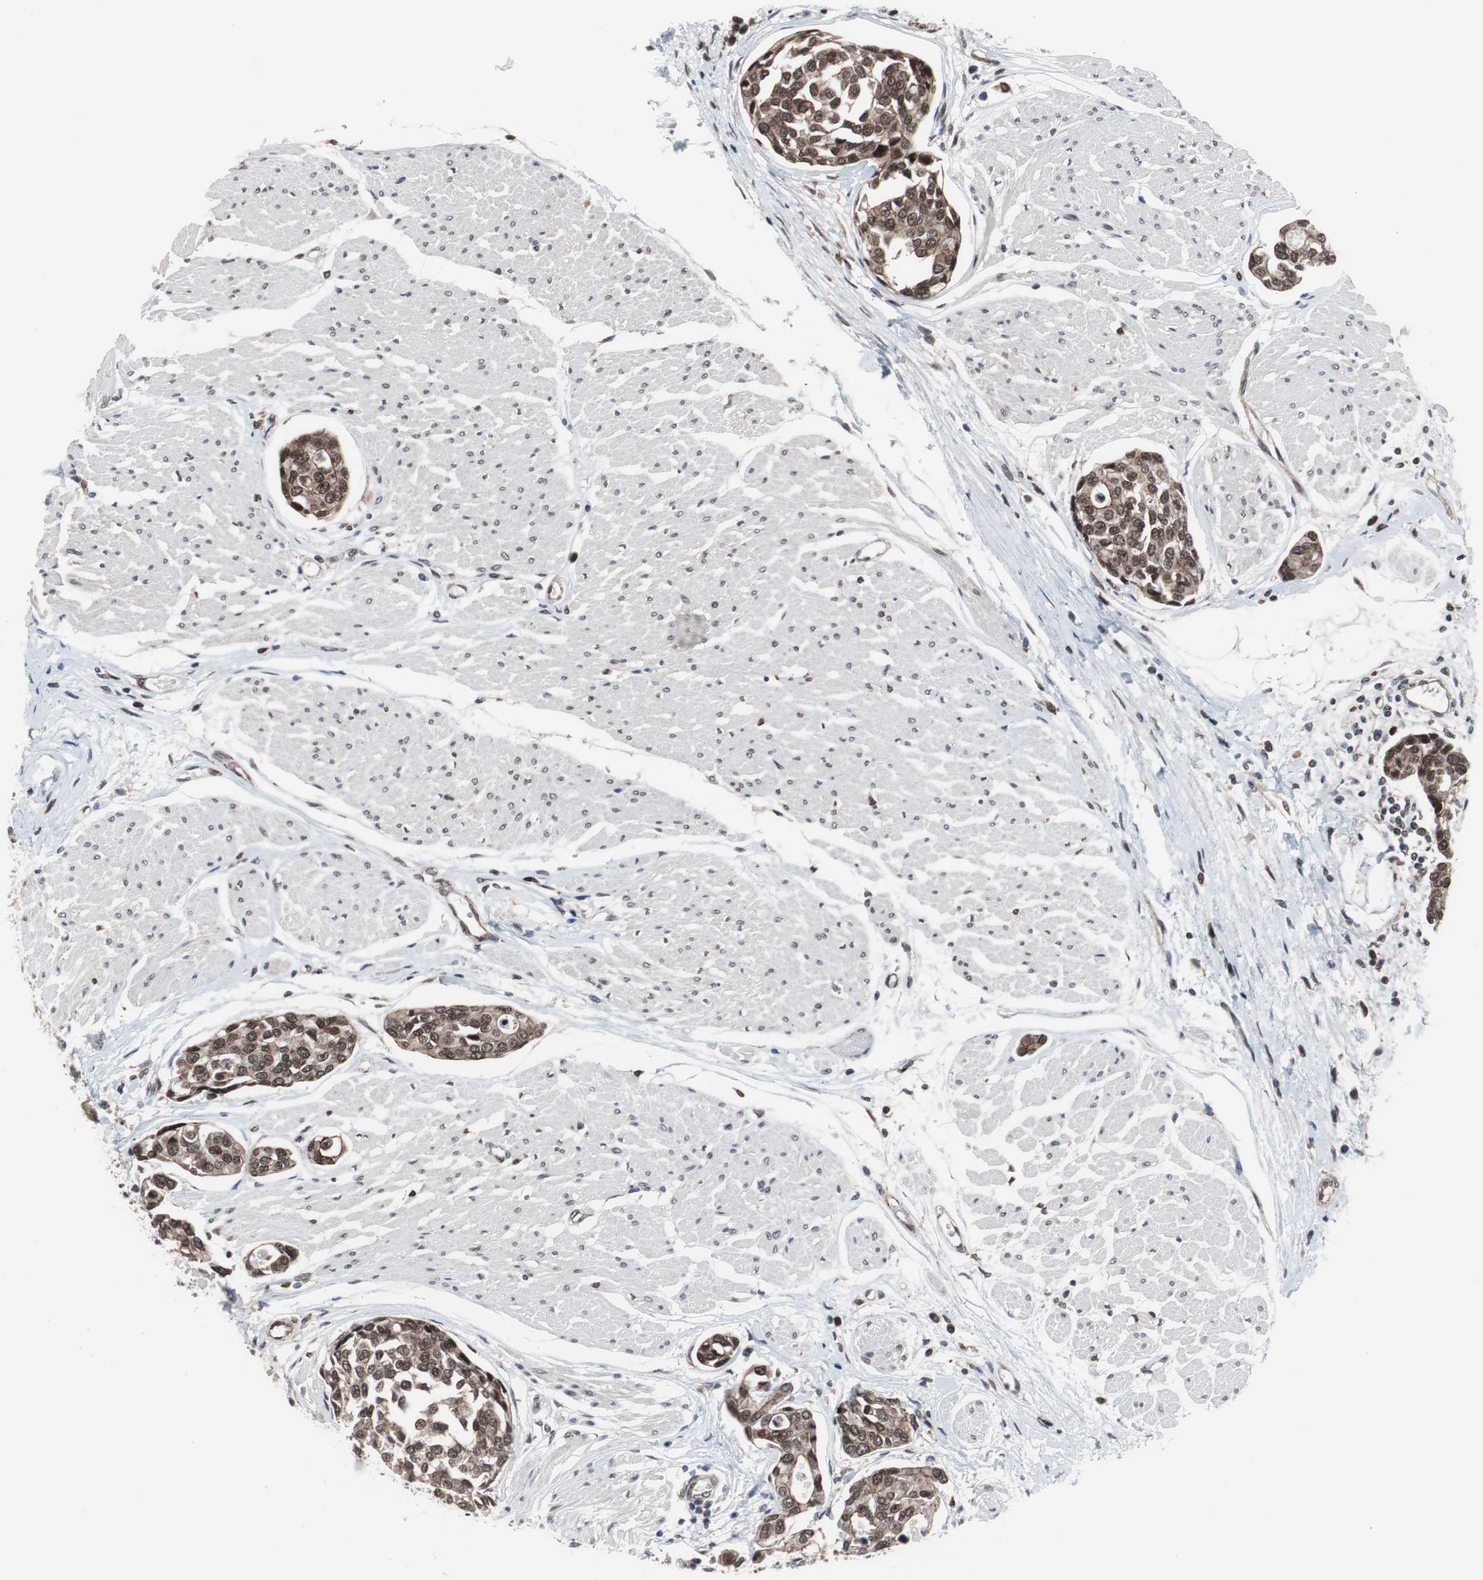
{"staining": {"intensity": "moderate", "quantity": ">75%", "location": "cytoplasmic/membranous,nuclear"}, "tissue": "urothelial cancer", "cell_type": "Tumor cells", "image_type": "cancer", "snomed": [{"axis": "morphology", "description": "Urothelial carcinoma, High grade"}, {"axis": "topography", "description": "Urinary bladder"}], "caption": "Urothelial cancer stained with immunohistochemistry reveals moderate cytoplasmic/membranous and nuclear expression in about >75% of tumor cells.", "gene": "GTF2F2", "patient": {"sex": "male", "age": 78}}